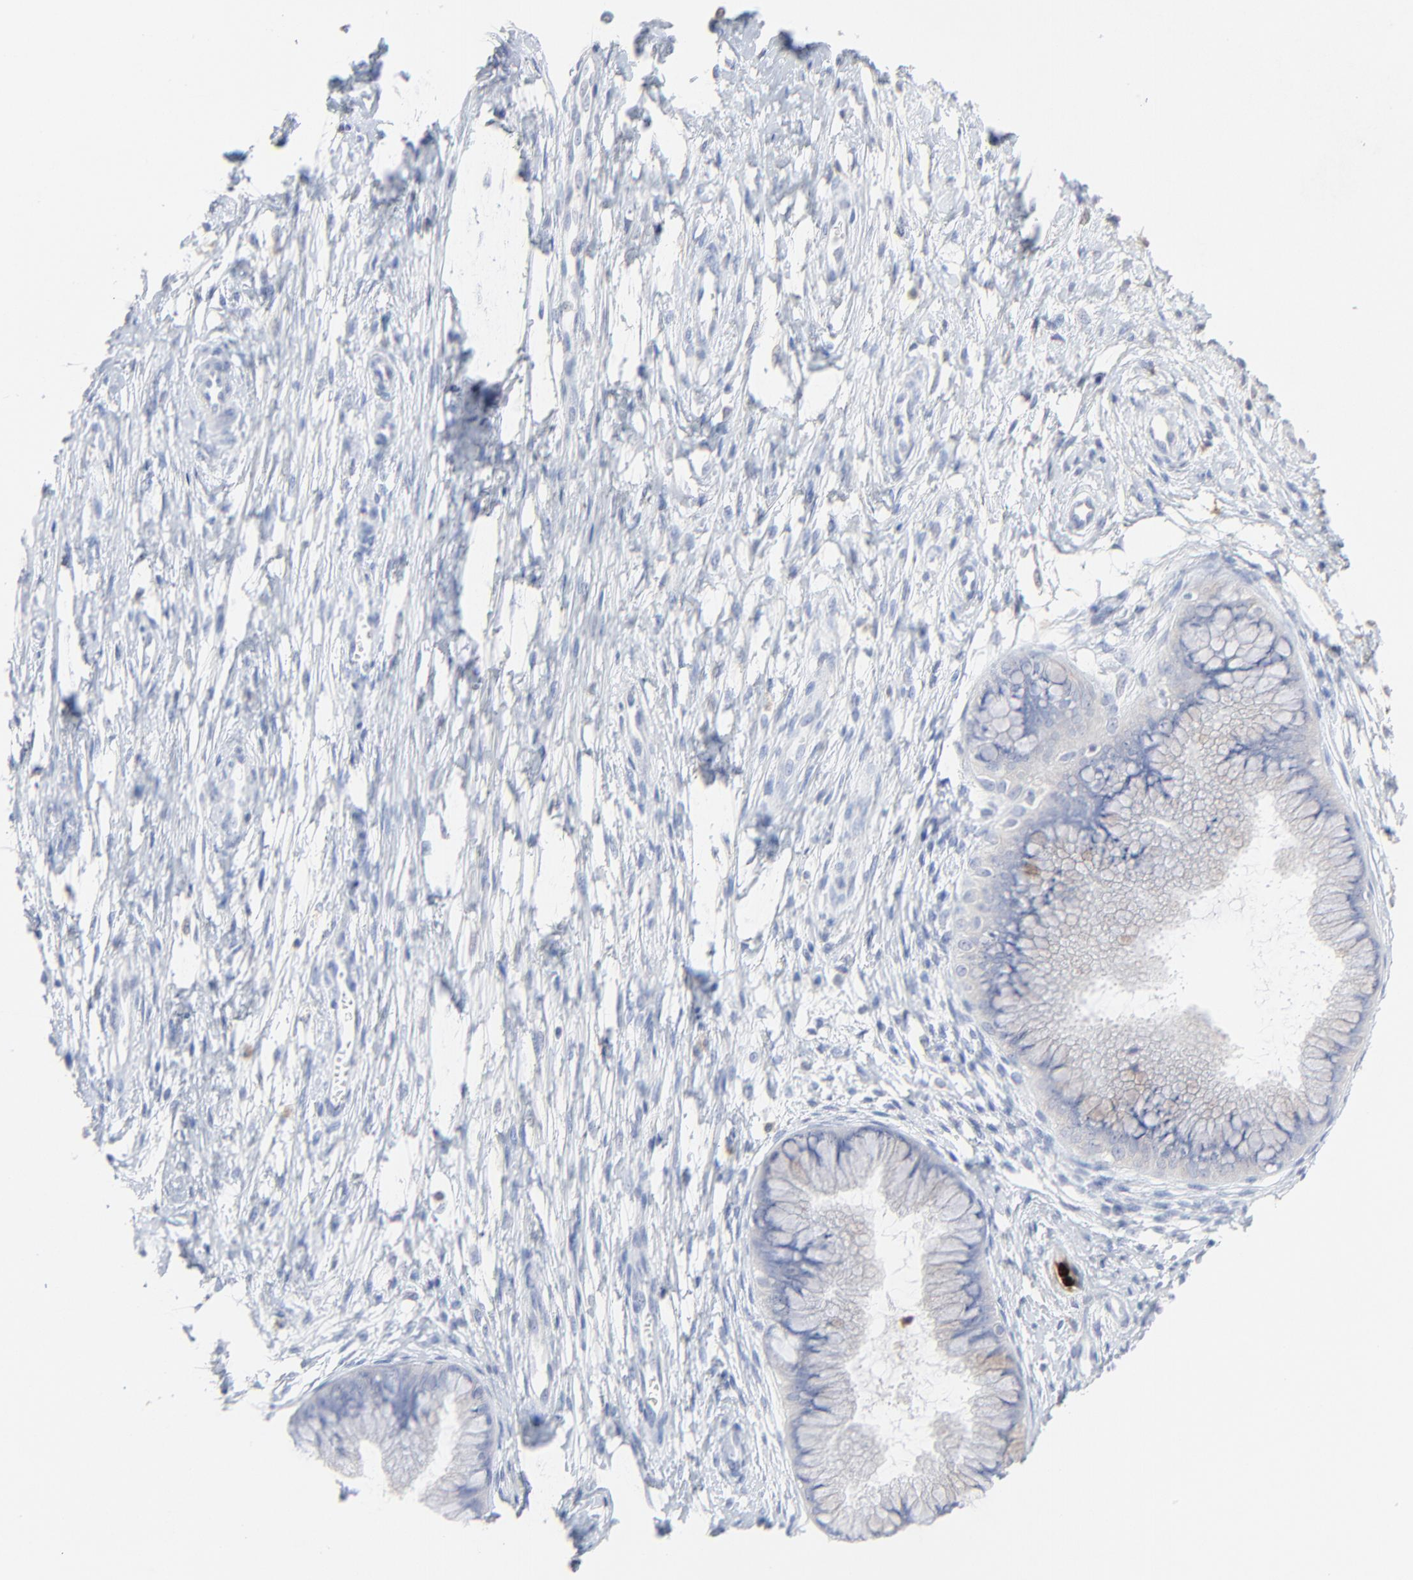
{"staining": {"intensity": "weak", "quantity": "25%-75%", "location": "cytoplasmic/membranous"}, "tissue": "cervix", "cell_type": "Glandular cells", "image_type": "normal", "snomed": [{"axis": "morphology", "description": "Normal tissue, NOS"}, {"axis": "topography", "description": "Cervix"}], "caption": "Immunohistochemical staining of unremarkable cervix demonstrates 25%-75% levels of weak cytoplasmic/membranous protein expression in about 25%-75% of glandular cells.", "gene": "LCN2", "patient": {"sex": "female", "age": 39}}